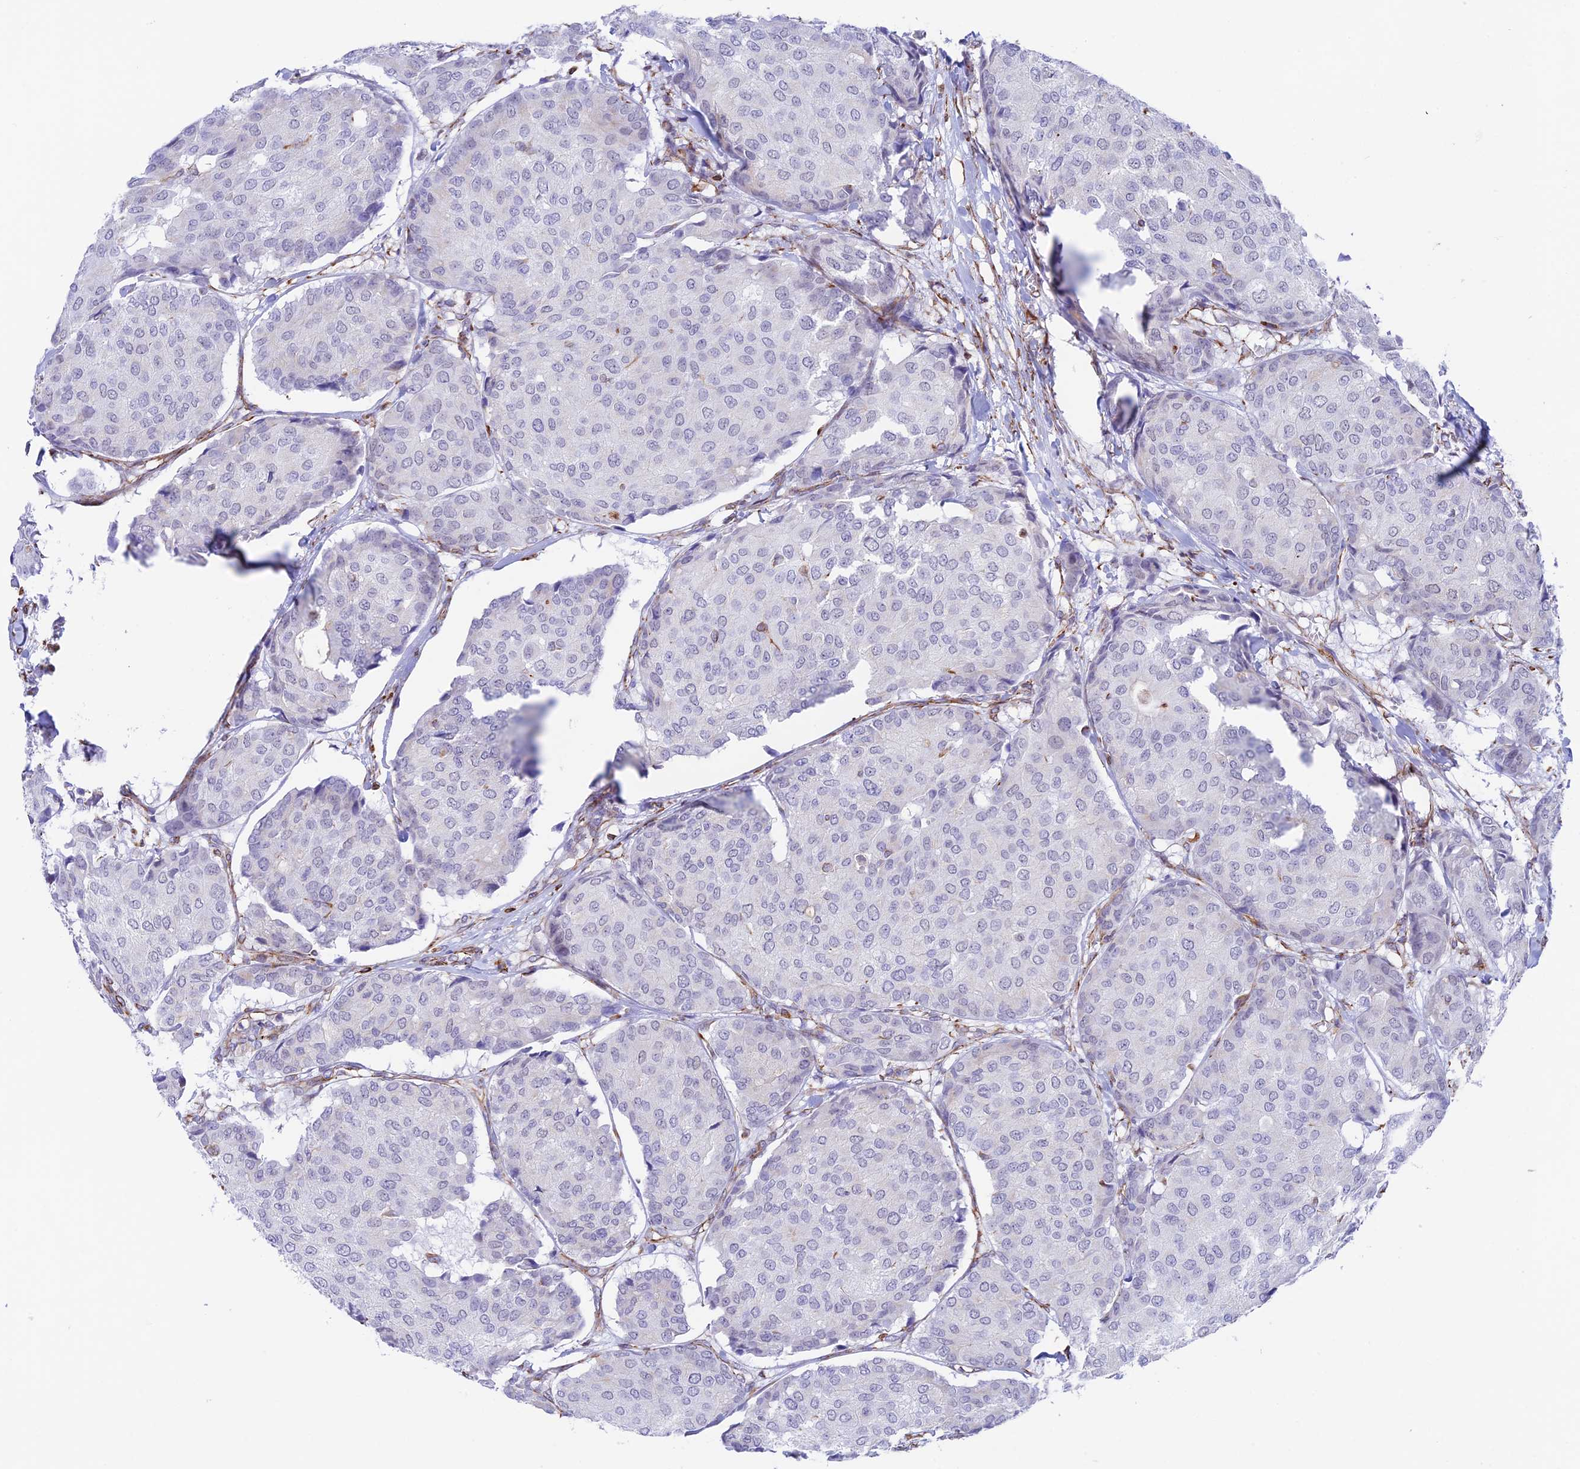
{"staining": {"intensity": "negative", "quantity": "none", "location": "none"}, "tissue": "breast cancer", "cell_type": "Tumor cells", "image_type": "cancer", "snomed": [{"axis": "morphology", "description": "Duct carcinoma"}, {"axis": "topography", "description": "Breast"}], "caption": "Invasive ductal carcinoma (breast) was stained to show a protein in brown. There is no significant staining in tumor cells. (DAB (3,3'-diaminobenzidine) IHC visualized using brightfield microscopy, high magnification).", "gene": "ZNF652", "patient": {"sex": "female", "age": 75}}